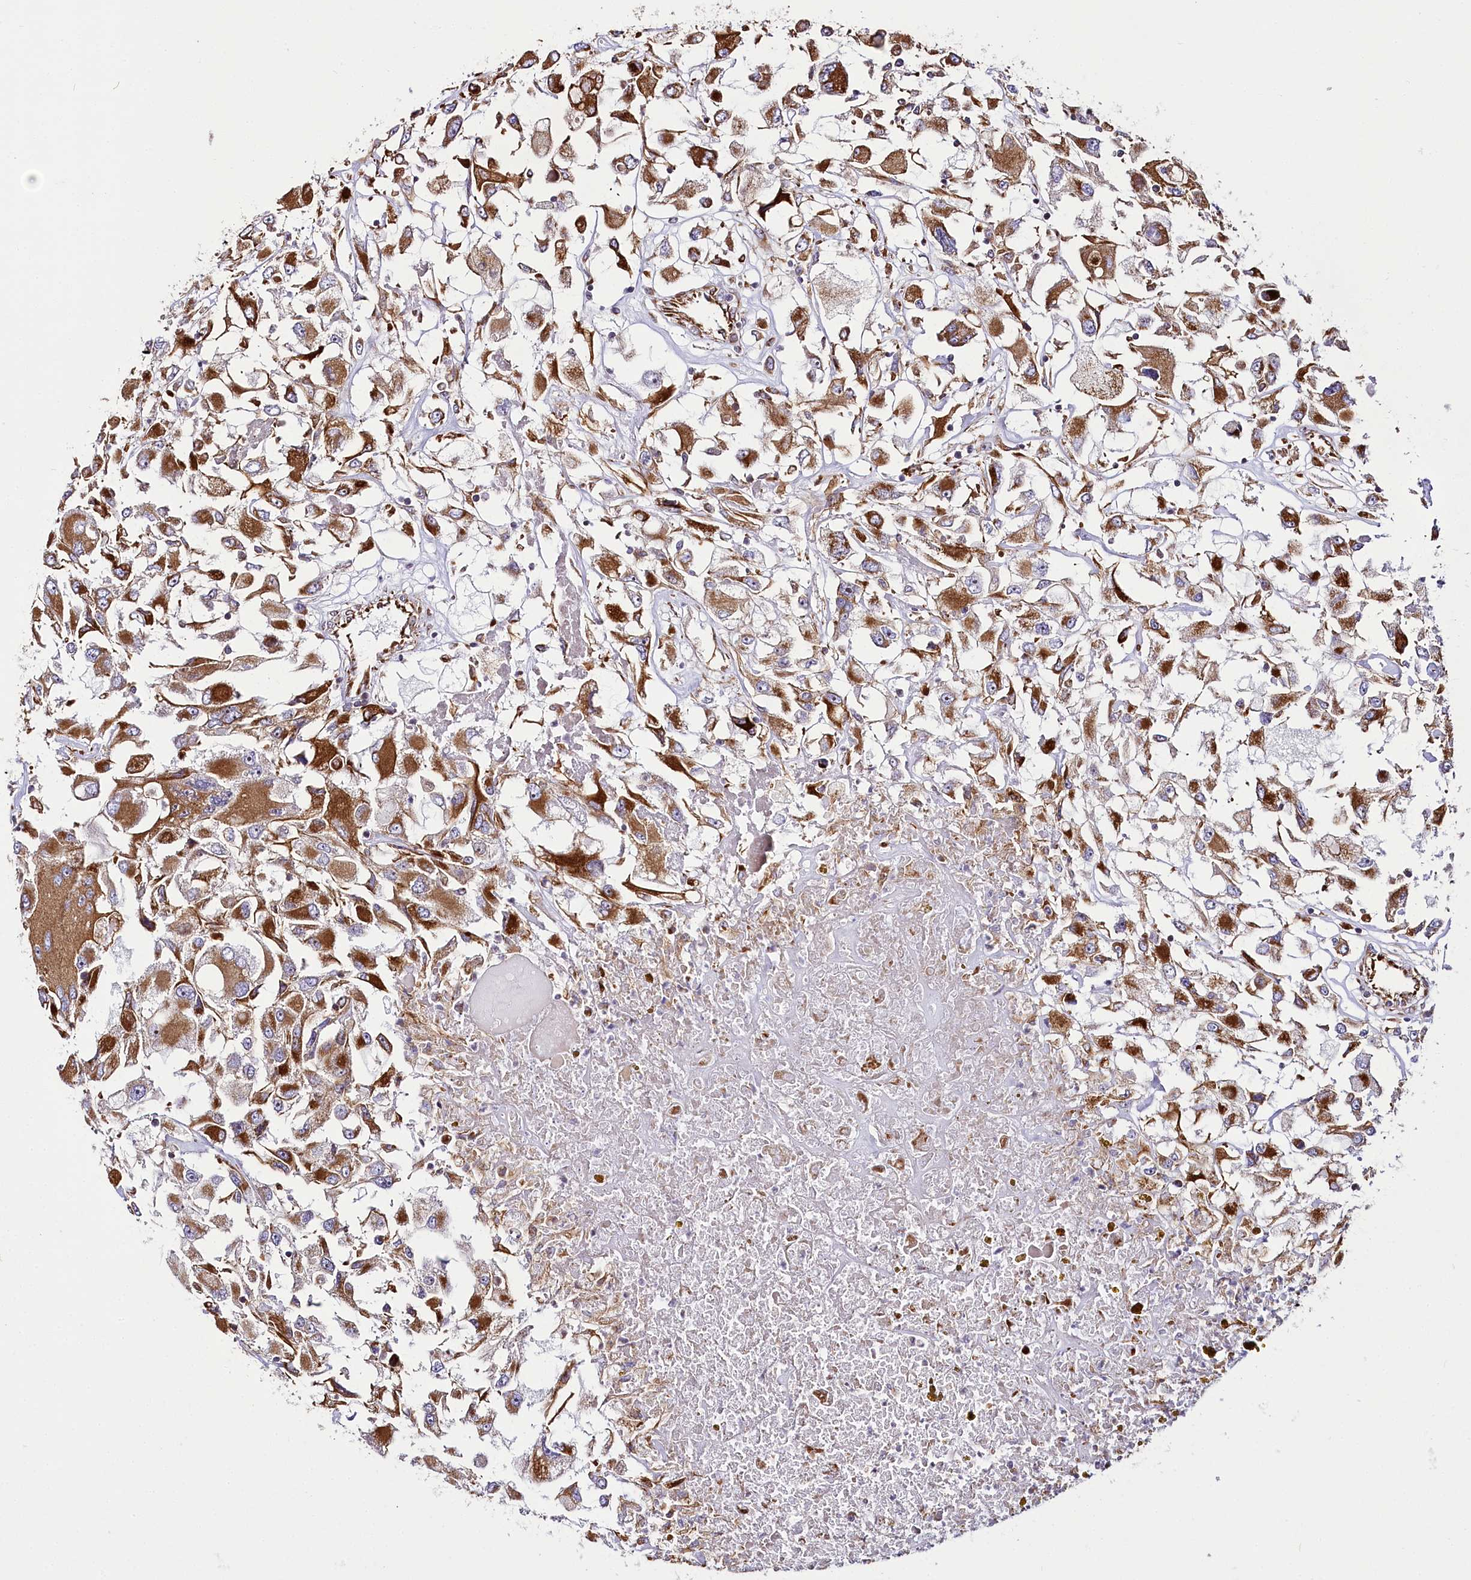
{"staining": {"intensity": "strong", "quantity": ">75%", "location": "cytoplasmic/membranous"}, "tissue": "renal cancer", "cell_type": "Tumor cells", "image_type": "cancer", "snomed": [{"axis": "morphology", "description": "Adenocarcinoma, NOS"}, {"axis": "topography", "description": "Kidney"}], "caption": "Protein staining shows strong cytoplasmic/membranous staining in approximately >75% of tumor cells in renal adenocarcinoma. The staining was performed using DAB, with brown indicating positive protein expression. Nuclei are stained blue with hematoxylin.", "gene": "THUMPD3", "patient": {"sex": "female", "age": 52}}